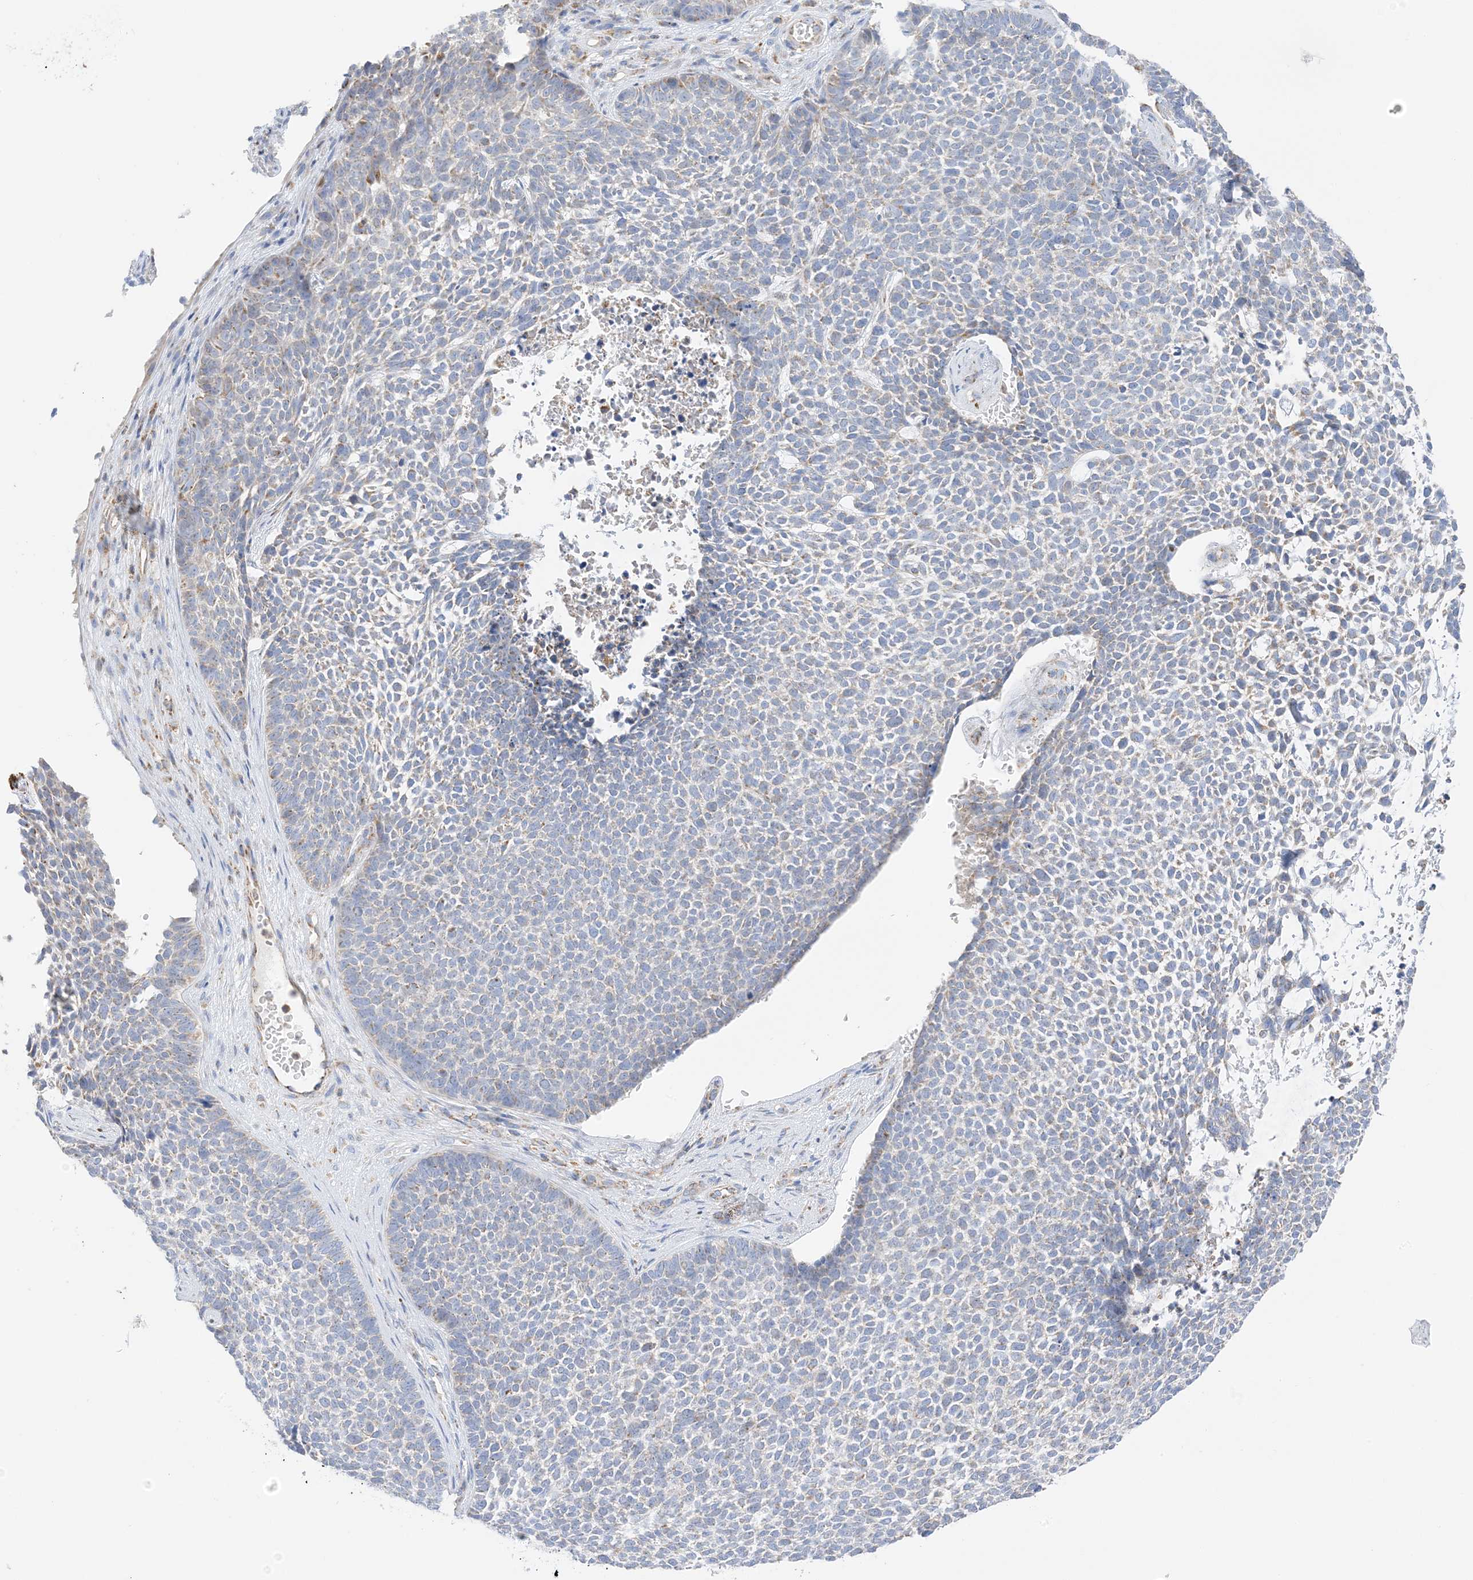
{"staining": {"intensity": "weak", "quantity": "<25%", "location": "cytoplasmic/membranous"}, "tissue": "skin cancer", "cell_type": "Tumor cells", "image_type": "cancer", "snomed": [{"axis": "morphology", "description": "Basal cell carcinoma"}, {"axis": "topography", "description": "Skin"}], "caption": "High power microscopy photomicrograph of an IHC photomicrograph of skin cancer, revealing no significant positivity in tumor cells.", "gene": "CAPN13", "patient": {"sex": "female", "age": 84}}